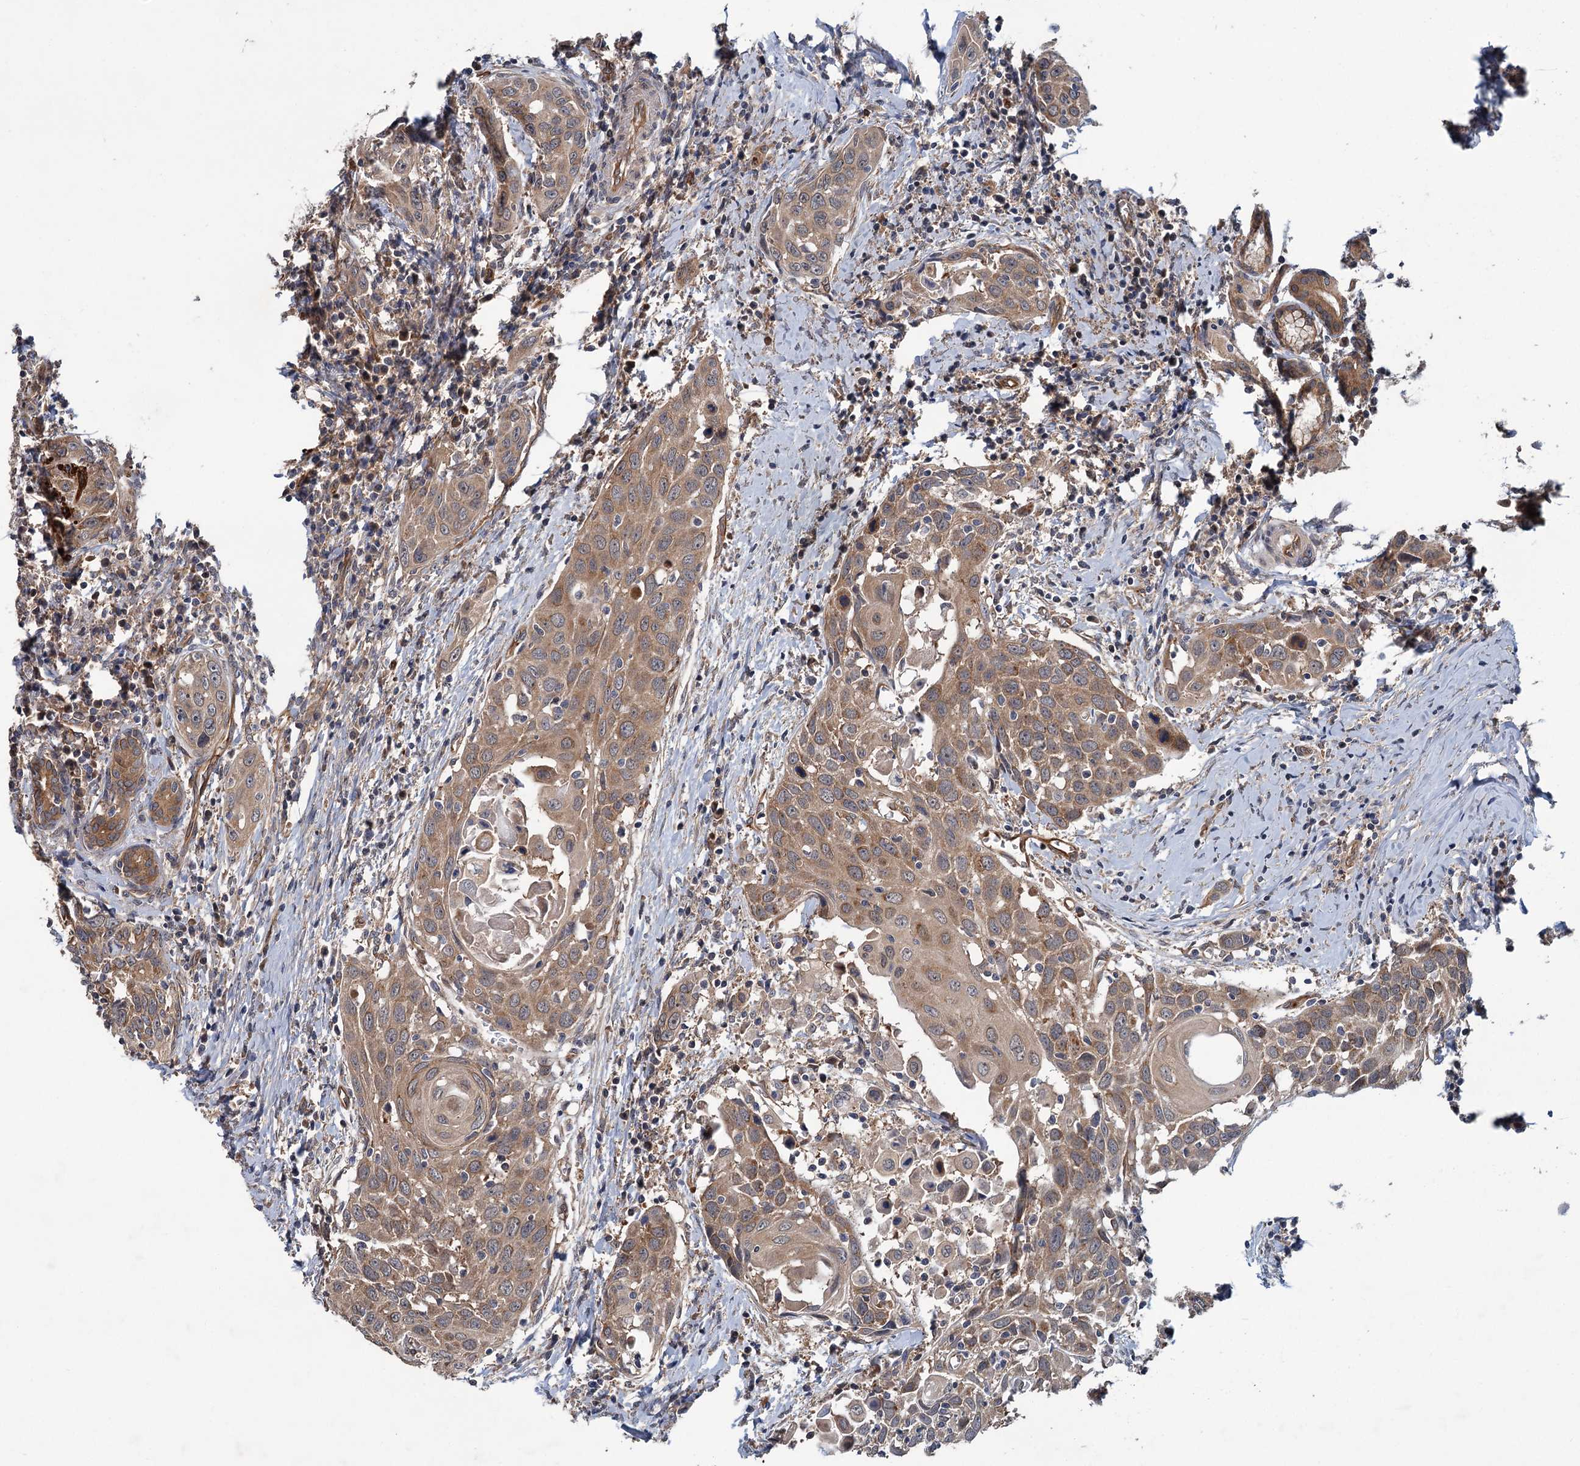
{"staining": {"intensity": "moderate", "quantity": ">75%", "location": "cytoplasmic/membranous"}, "tissue": "head and neck cancer", "cell_type": "Tumor cells", "image_type": "cancer", "snomed": [{"axis": "morphology", "description": "Squamous cell carcinoma, NOS"}, {"axis": "topography", "description": "Oral tissue"}, {"axis": "topography", "description": "Head-Neck"}], "caption": "Immunohistochemistry (IHC) photomicrograph of neoplastic tissue: head and neck cancer stained using IHC shows medium levels of moderate protein expression localized specifically in the cytoplasmic/membranous of tumor cells, appearing as a cytoplasmic/membranous brown color.", "gene": "PKN2", "patient": {"sex": "female", "age": 50}}